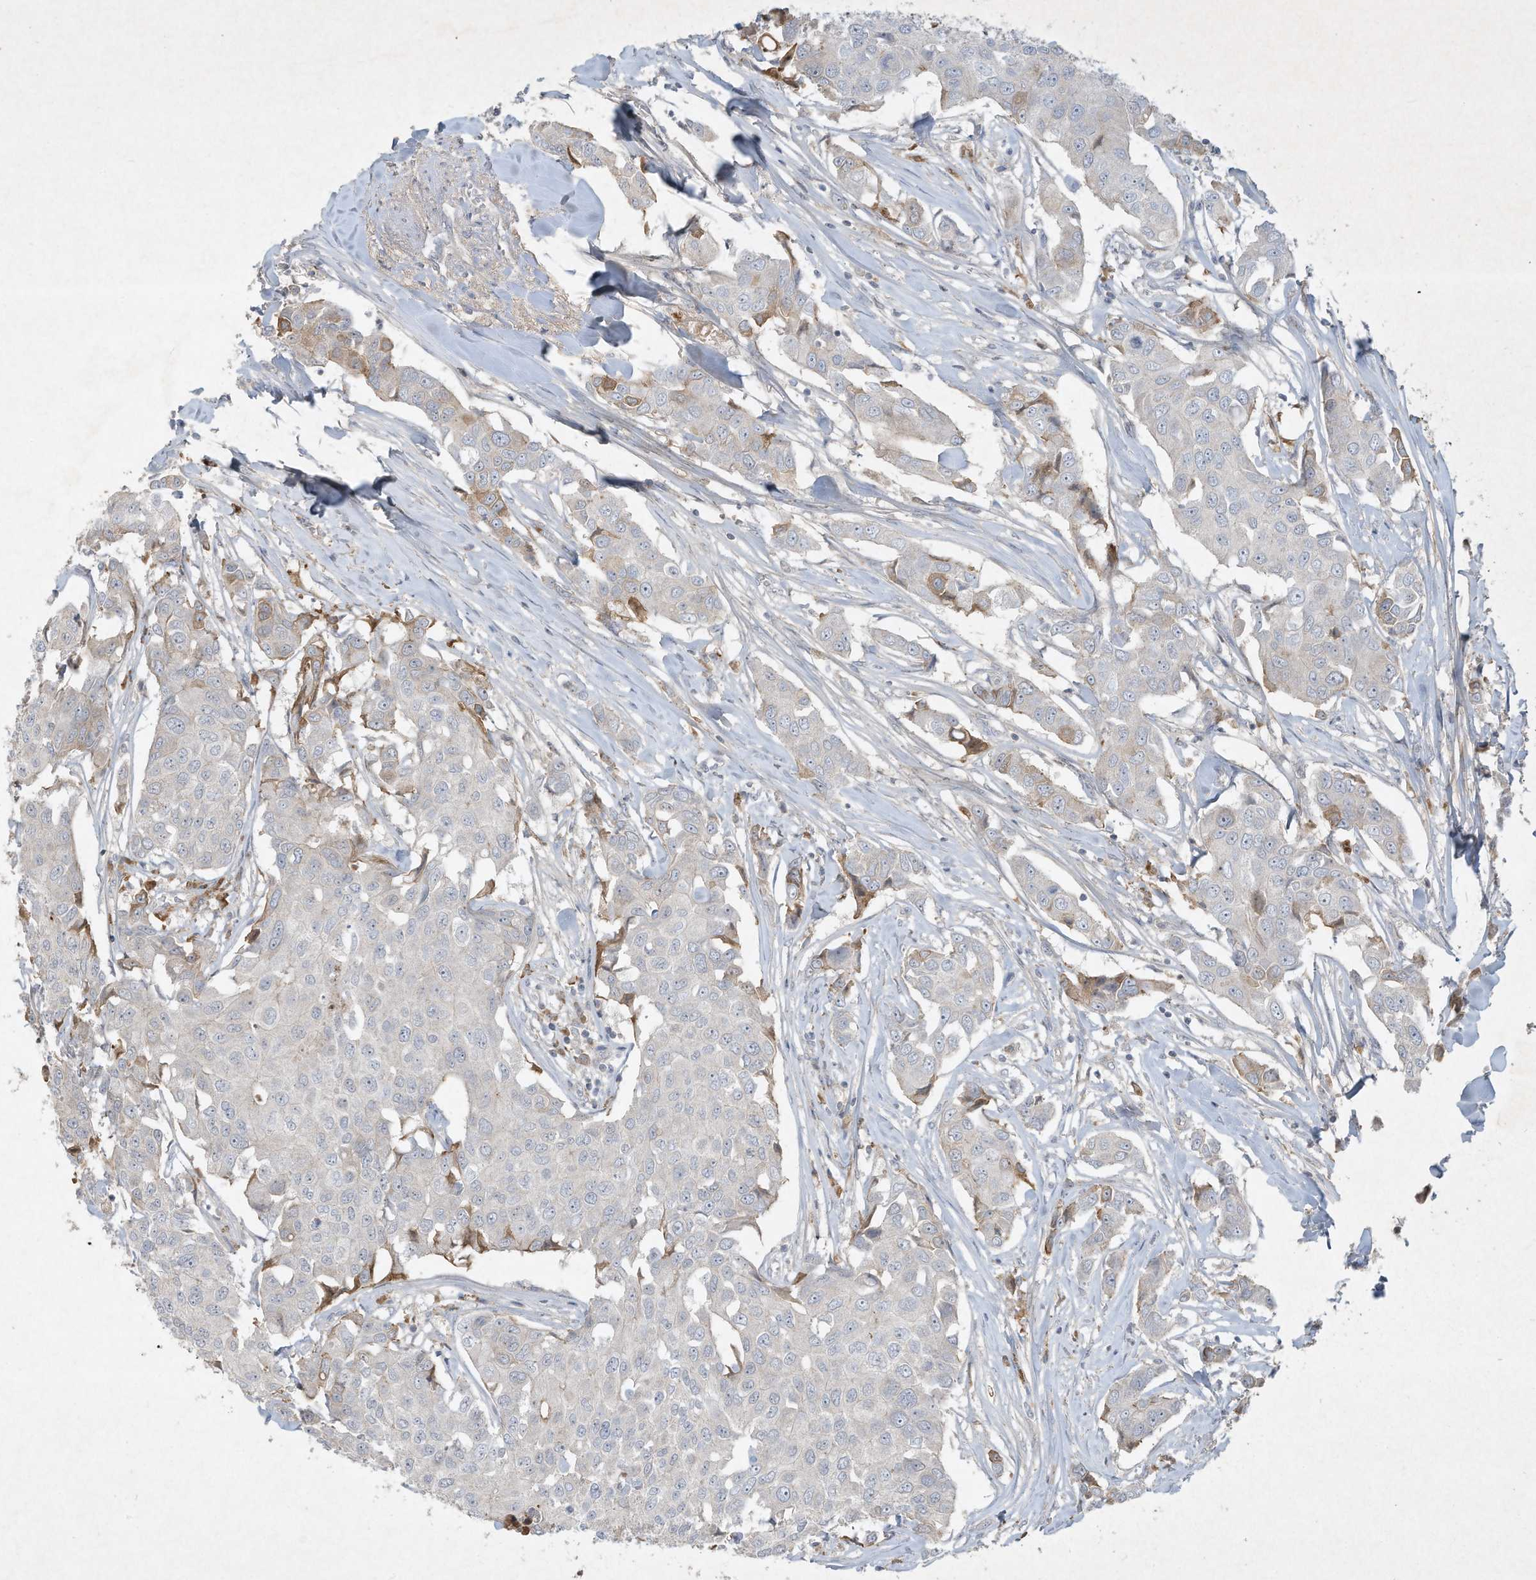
{"staining": {"intensity": "negative", "quantity": "none", "location": "none"}, "tissue": "breast cancer", "cell_type": "Tumor cells", "image_type": "cancer", "snomed": [{"axis": "morphology", "description": "Duct carcinoma"}, {"axis": "topography", "description": "Breast"}], "caption": "Image shows no significant protein positivity in tumor cells of breast invasive ductal carcinoma.", "gene": "FETUB", "patient": {"sex": "female", "age": 80}}